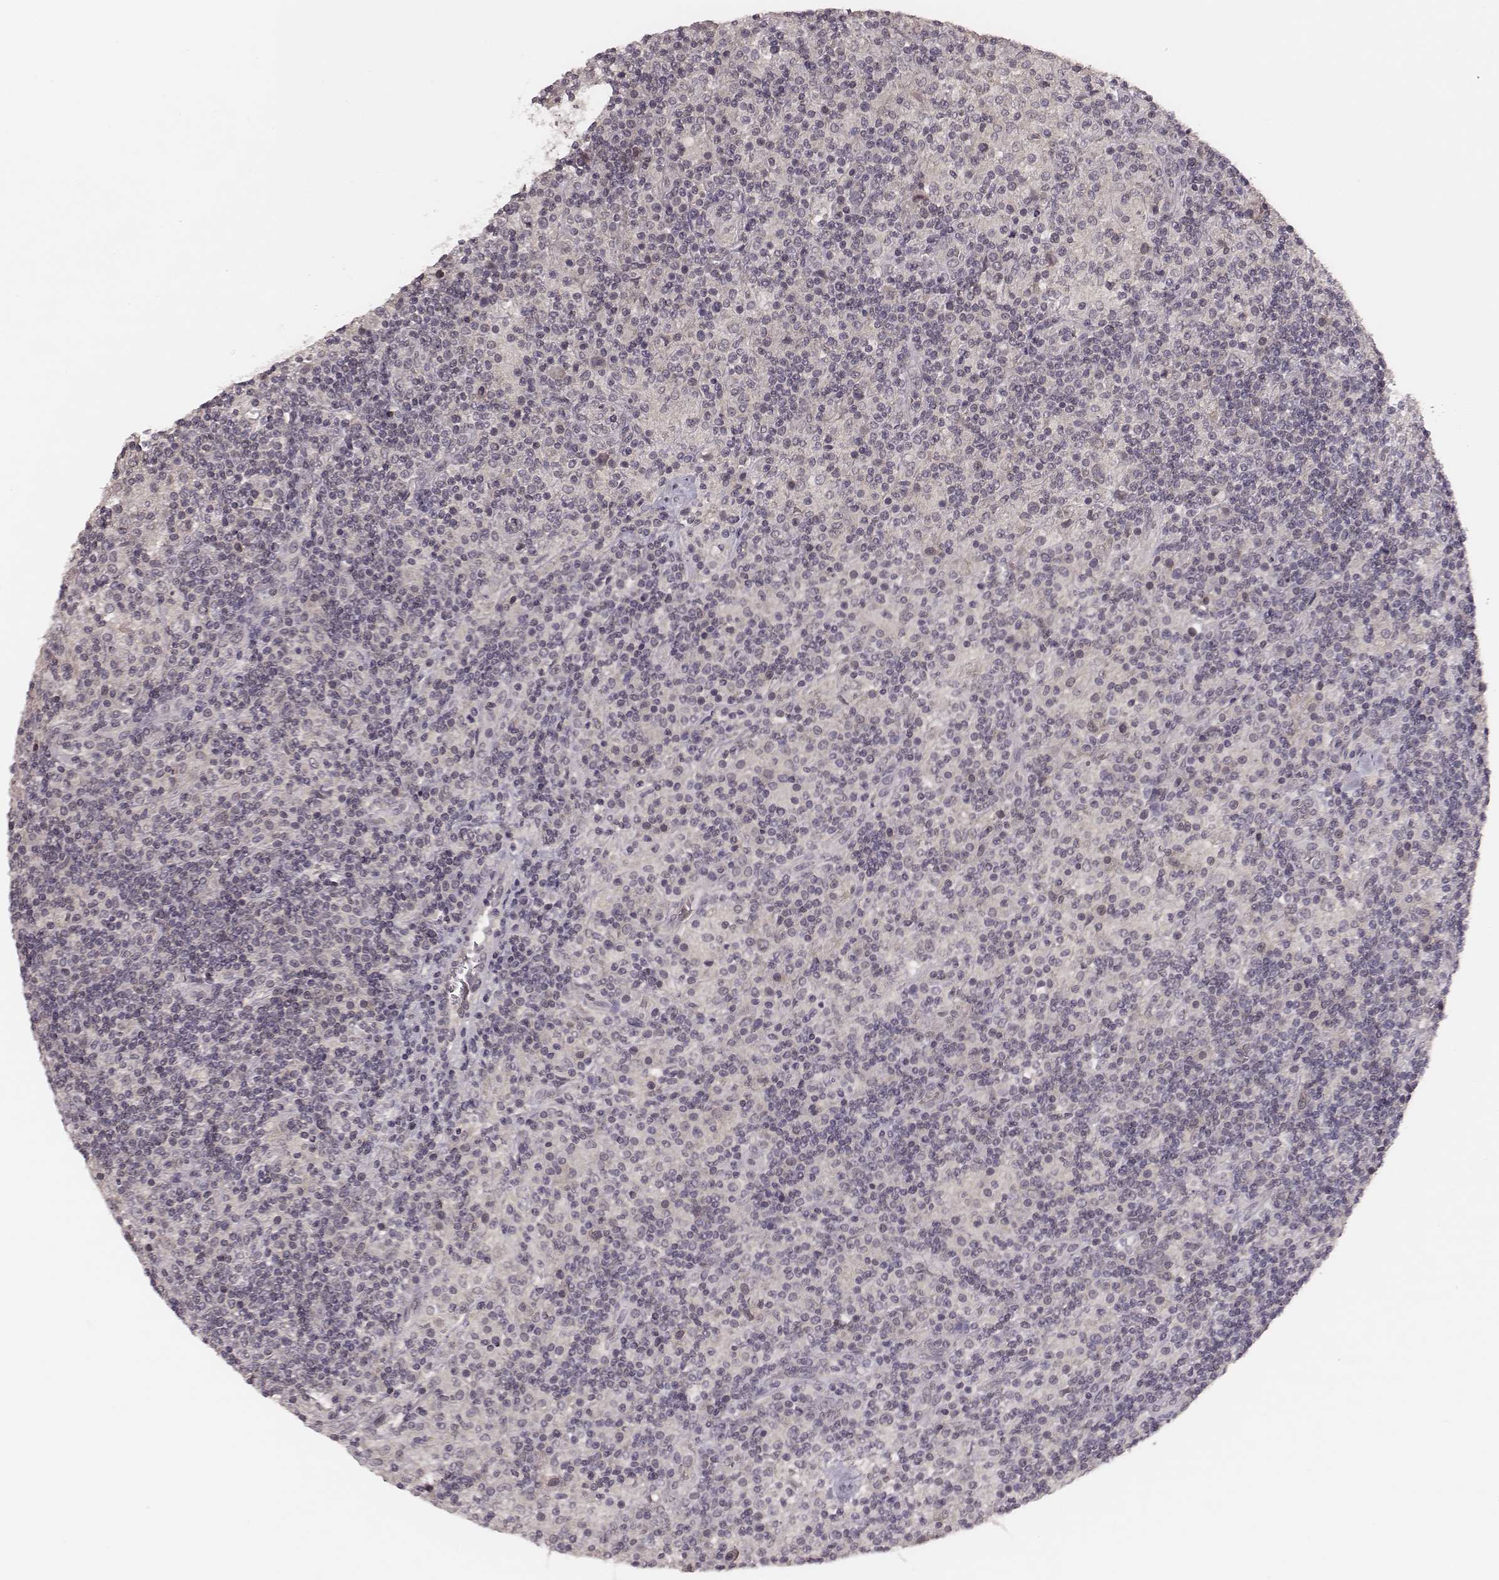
{"staining": {"intensity": "negative", "quantity": "none", "location": "none"}, "tissue": "lymphoma", "cell_type": "Tumor cells", "image_type": "cancer", "snomed": [{"axis": "morphology", "description": "Hodgkin's disease, NOS"}, {"axis": "topography", "description": "Lymph node"}], "caption": "Immunohistochemistry (IHC) micrograph of neoplastic tissue: Hodgkin's disease stained with DAB (3,3'-diaminobenzidine) exhibits no significant protein positivity in tumor cells.", "gene": "LY6K", "patient": {"sex": "male", "age": 70}}